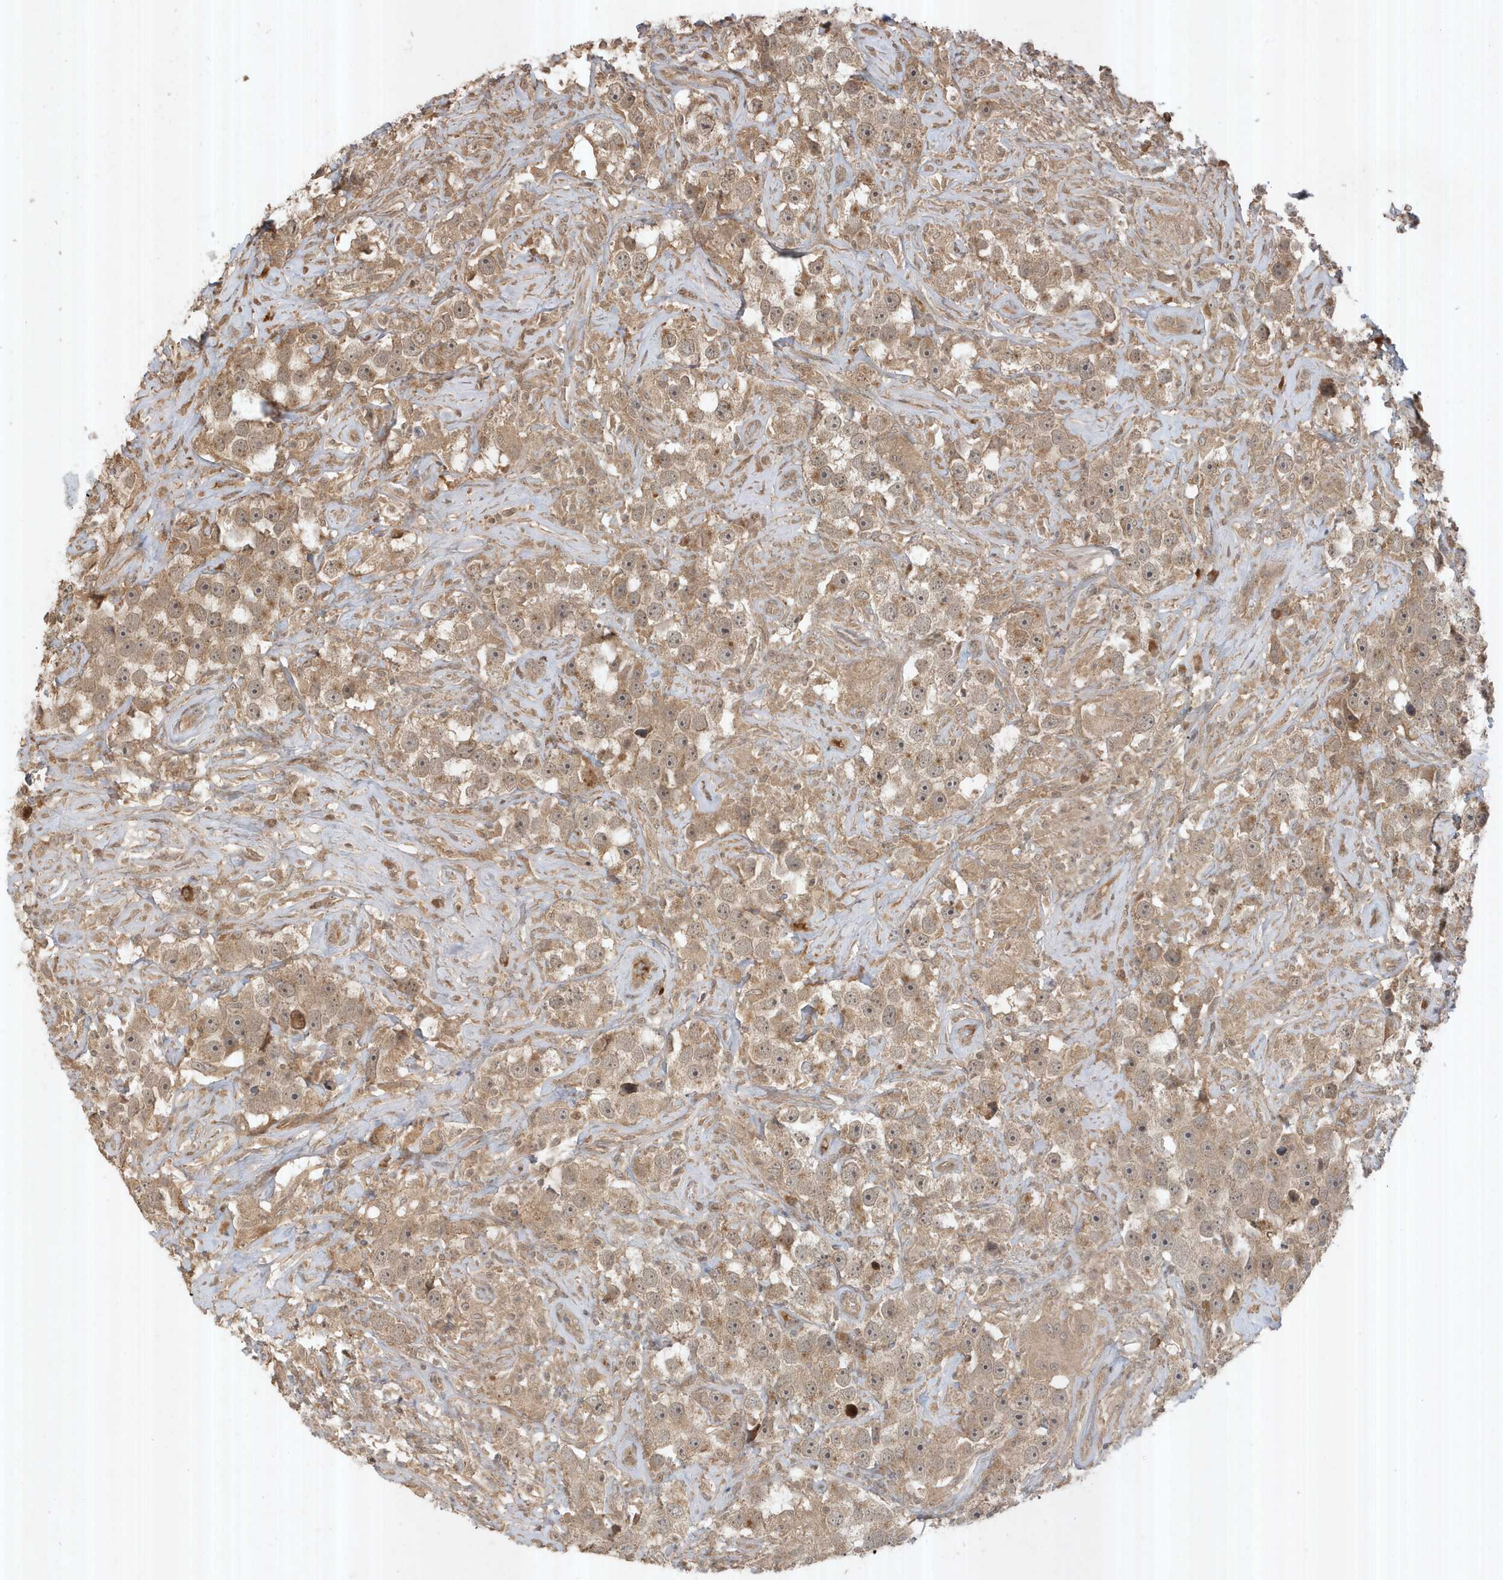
{"staining": {"intensity": "moderate", "quantity": ">75%", "location": "cytoplasmic/membranous"}, "tissue": "testis cancer", "cell_type": "Tumor cells", "image_type": "cancer", "snomed": [{"axis": "morphology", "description": "Seminoma, NOS"}, {"axis": "topography", "description": "Testis"}], "caption": "Immunohistochemical staining of human seminoma (testis) exhibits medium levels of moderate cytoplasmic/membranous staining in about >75% of tumor cells. (IHC, brightfield microscopy, high magnification).", "gene": "ABCB9", "patient": {"sex": "male", "age": 49}}